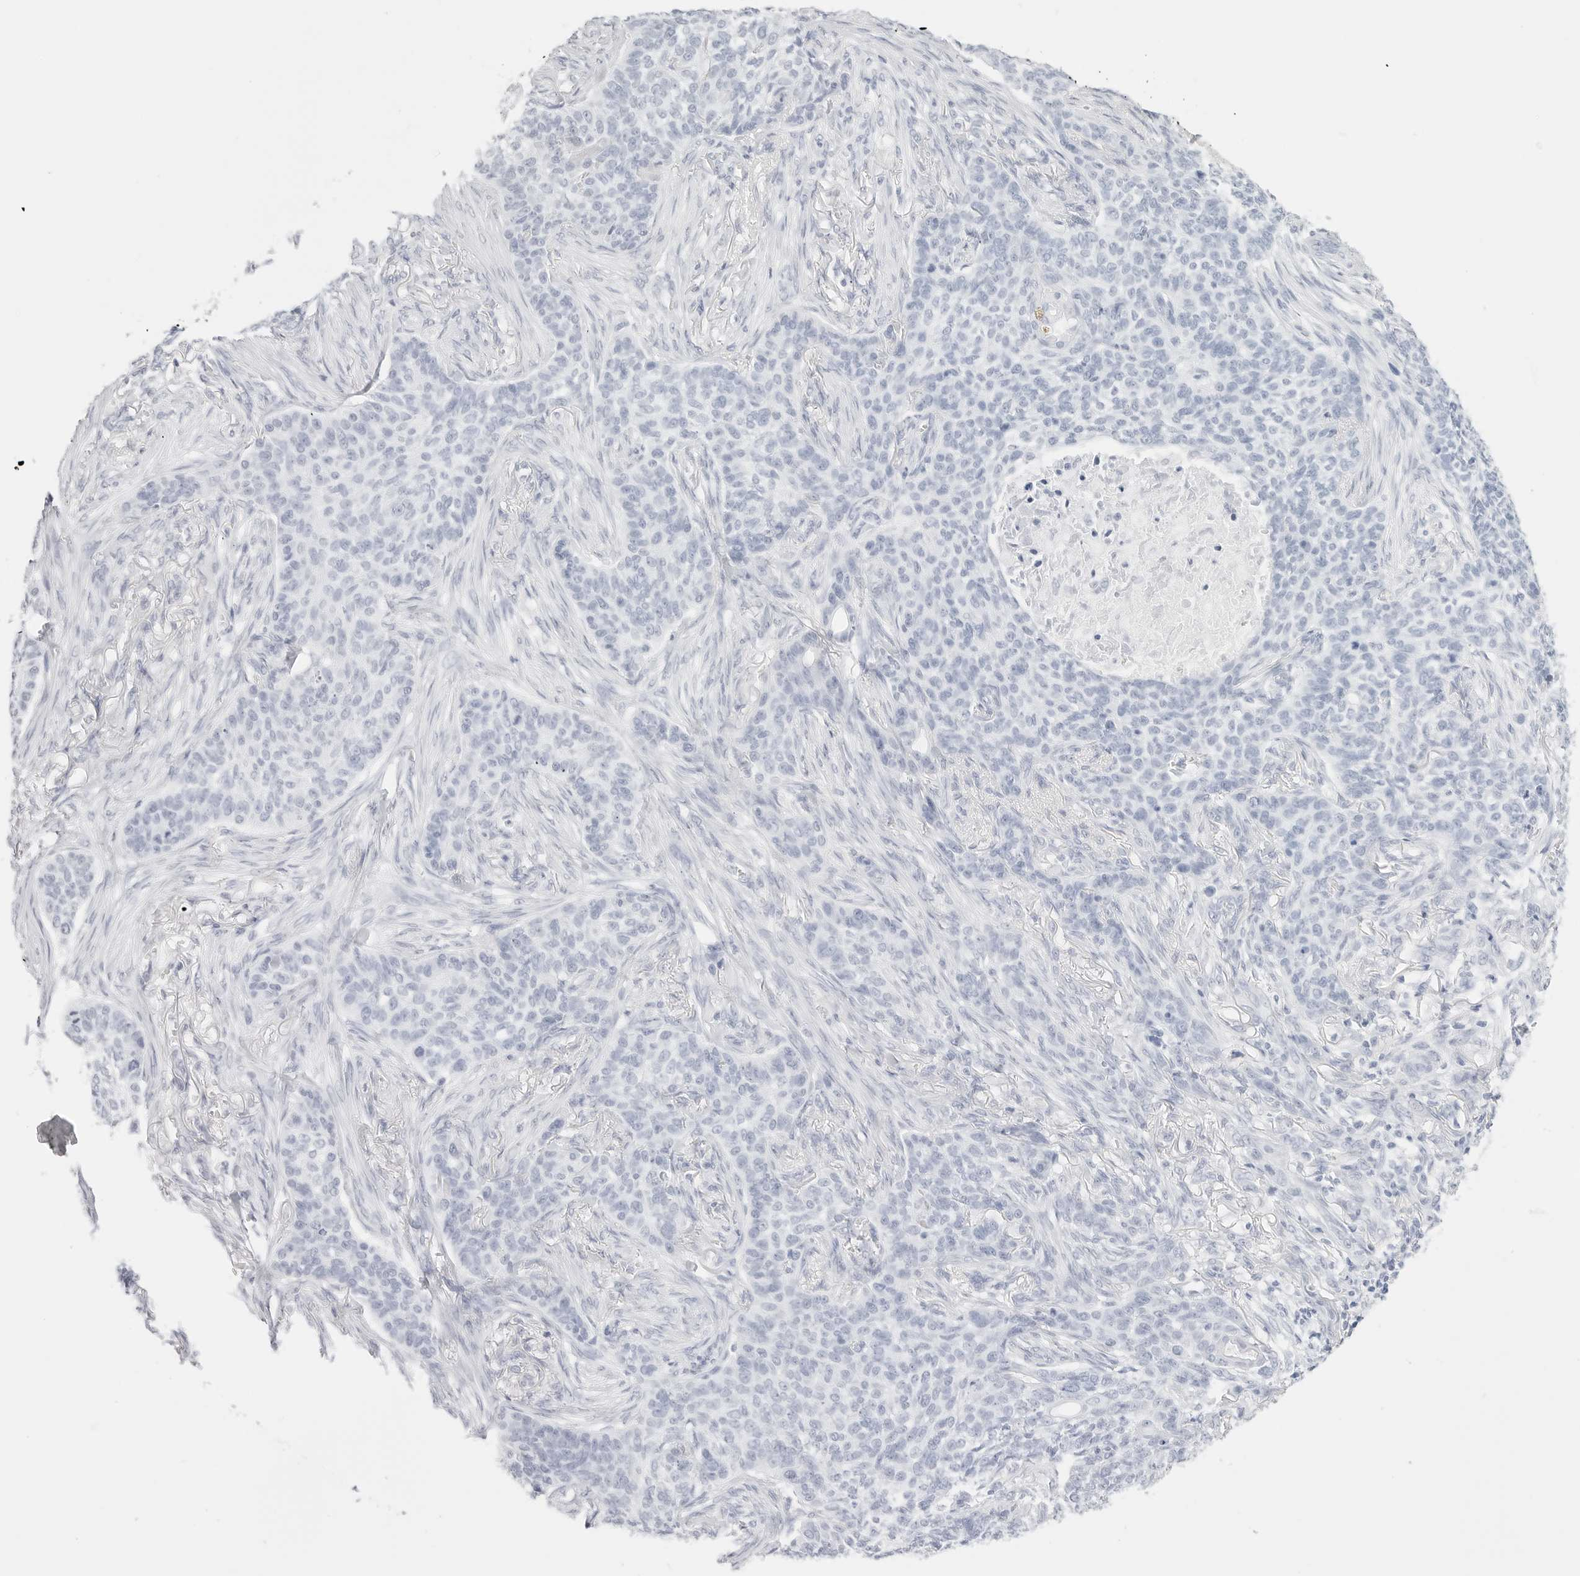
{"staining": {"intensity": "negative", "quantity": "none", "location": "none"}, "tissue": "skin cancer", "cell_type": "Tumor cells", "image_type": "cancer", "snomed": [{"axis": "morphology", "description": "Basal cell carcinoma"}, {"axis": "topography", "description": "Skin"}], "caption": "Immunohistochemical staining of human basal cell carcinoma (skin) exhibits no significant expression in tumor cells.", "gene": "TFF2", "patient": {"sex": "male", "age": 85}}